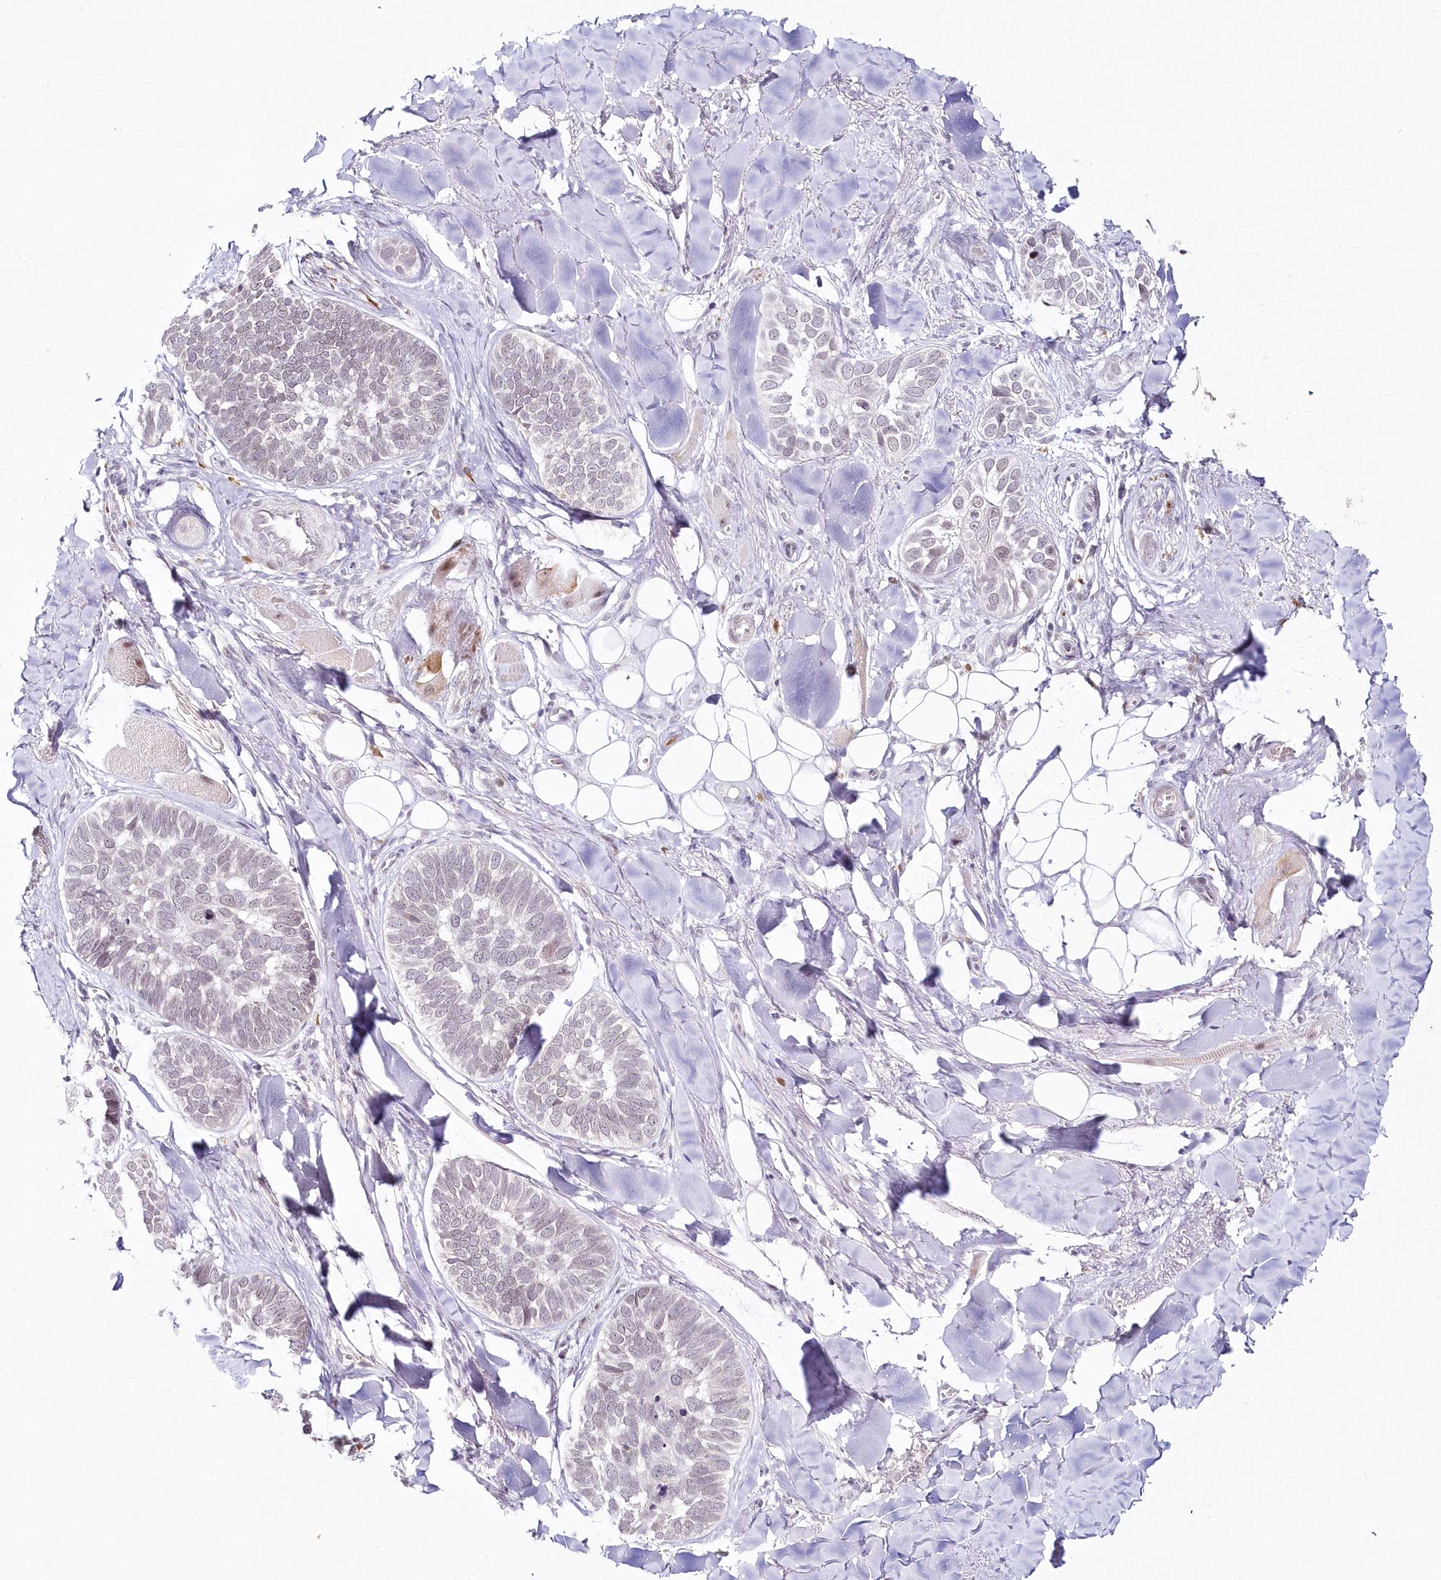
{"staining": {"intensity": "weak", "quantity": "25%-75%", "location": "nuclear"}, "tissue": "skin cancer", "cell_type": "Tumor cells", "image_type": "cancer", "snomed": [{"axis": "morphology", "description": "Basal cell carcinoma"}, {"axis": "topography", "description": "Skin"}], "caption": "An immunohistochemistry (IHC) photomicrograph of tumor tissue is shown. Protein staining in brown shows weak nuclear positivity in skin cancer within tumor cells. (DAB IHC with brightfield microscopy, high magnification).", "gene": "HYCC2", "patient": {"sex": "male", "age": 62}}